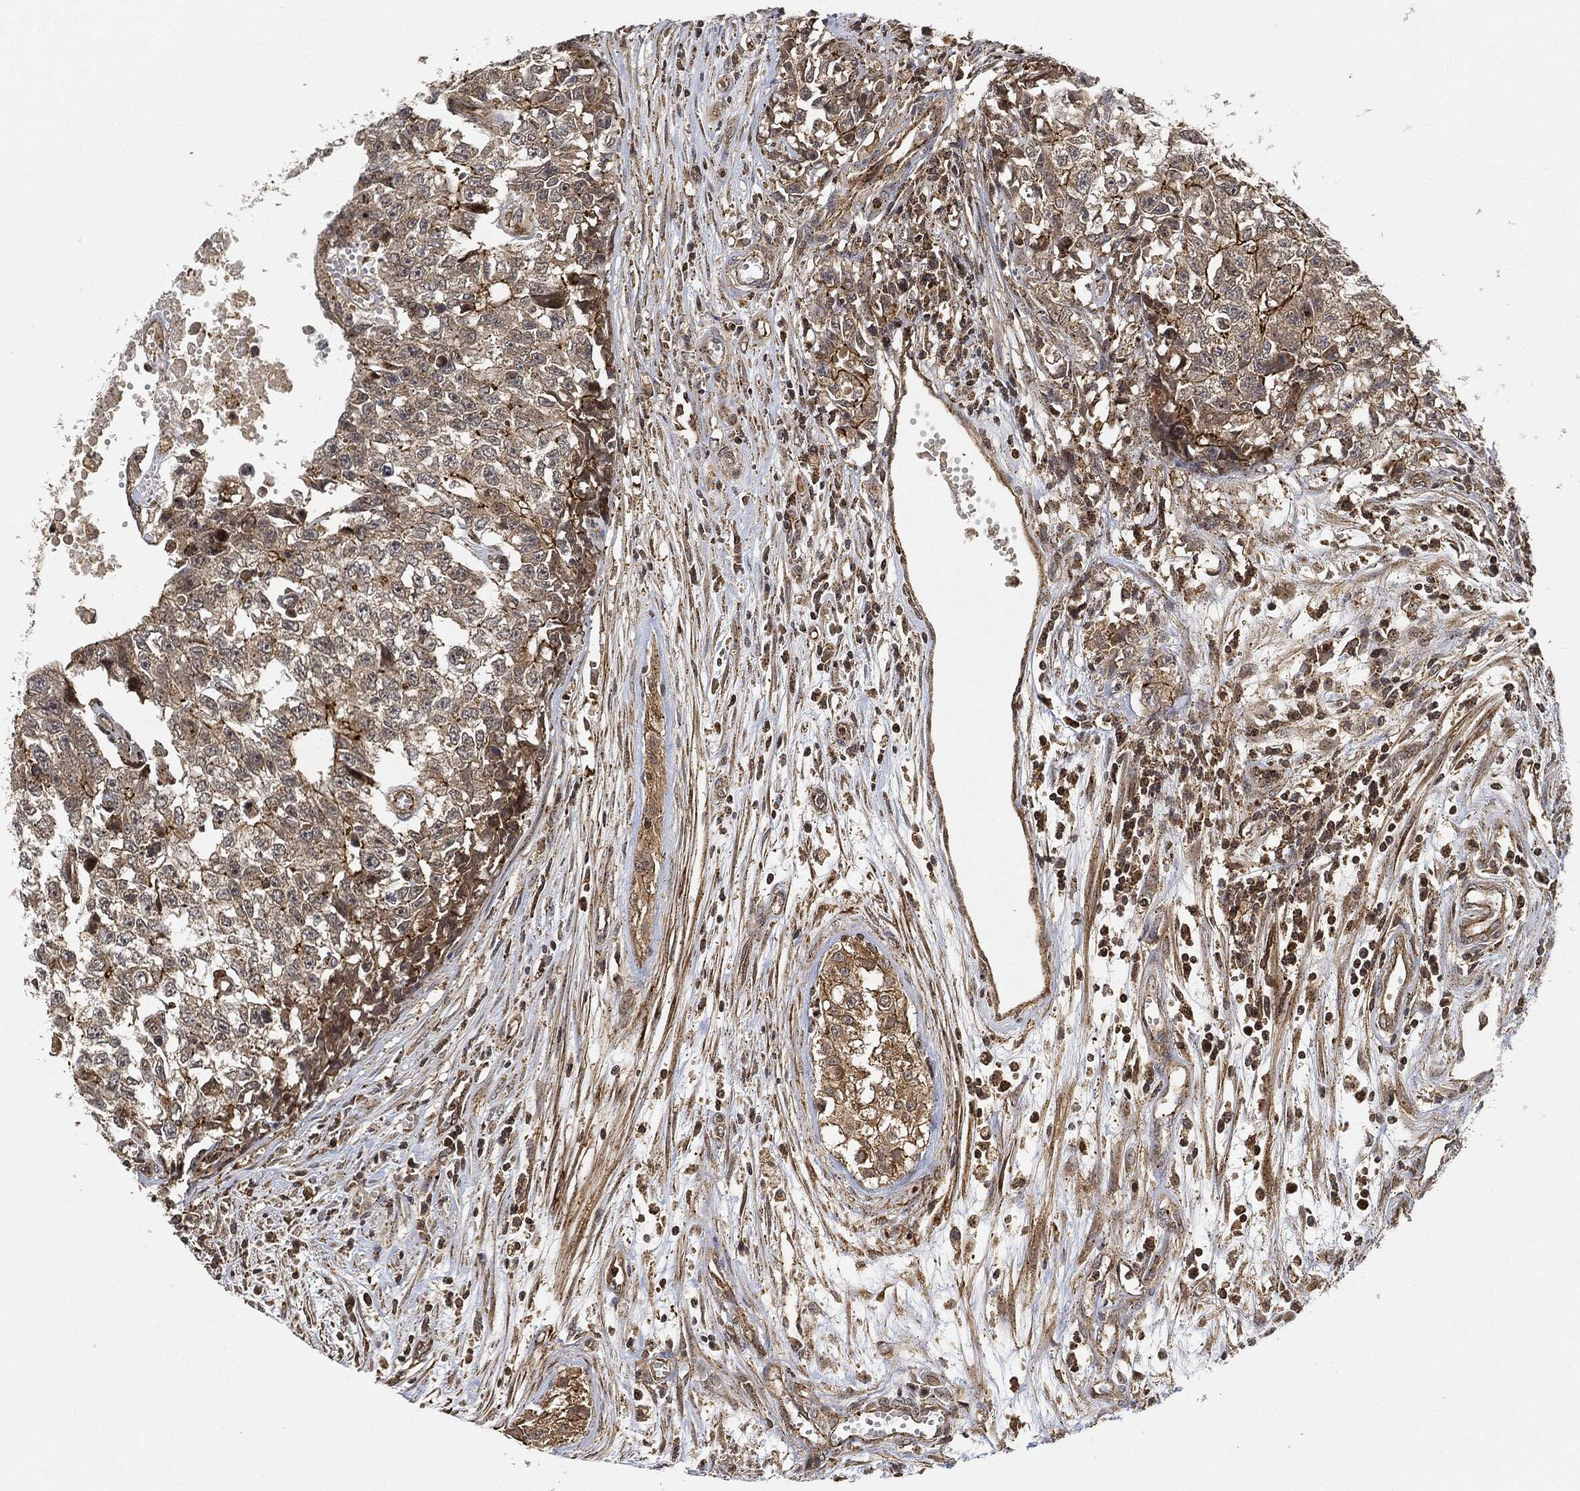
{"staining": {"intensity": "moderate", "quantity": "<25%", "location": "cytoplasmic/membranous"}, "tissue": "testis cancer", "cell_type": "Tumor cells", "image_type": "cancer", "snomed": [{"axis": "morphology", "description": "Seminoma, NOS"}, {"axis": "morphology", "description": "Carcinoma, Embryonal, NOS"}, {"axis": "topography", "description": "Testis"}], "caption": "Immunohistochemistry image of testis cancer stained for a protein (brown), which demonstrates low levels of moderate cytoplasmic/membranous positivity in about <25% of tumor cells.", "gene": "MAP3K3", "patient": {"sex": "male", "age": 22}}